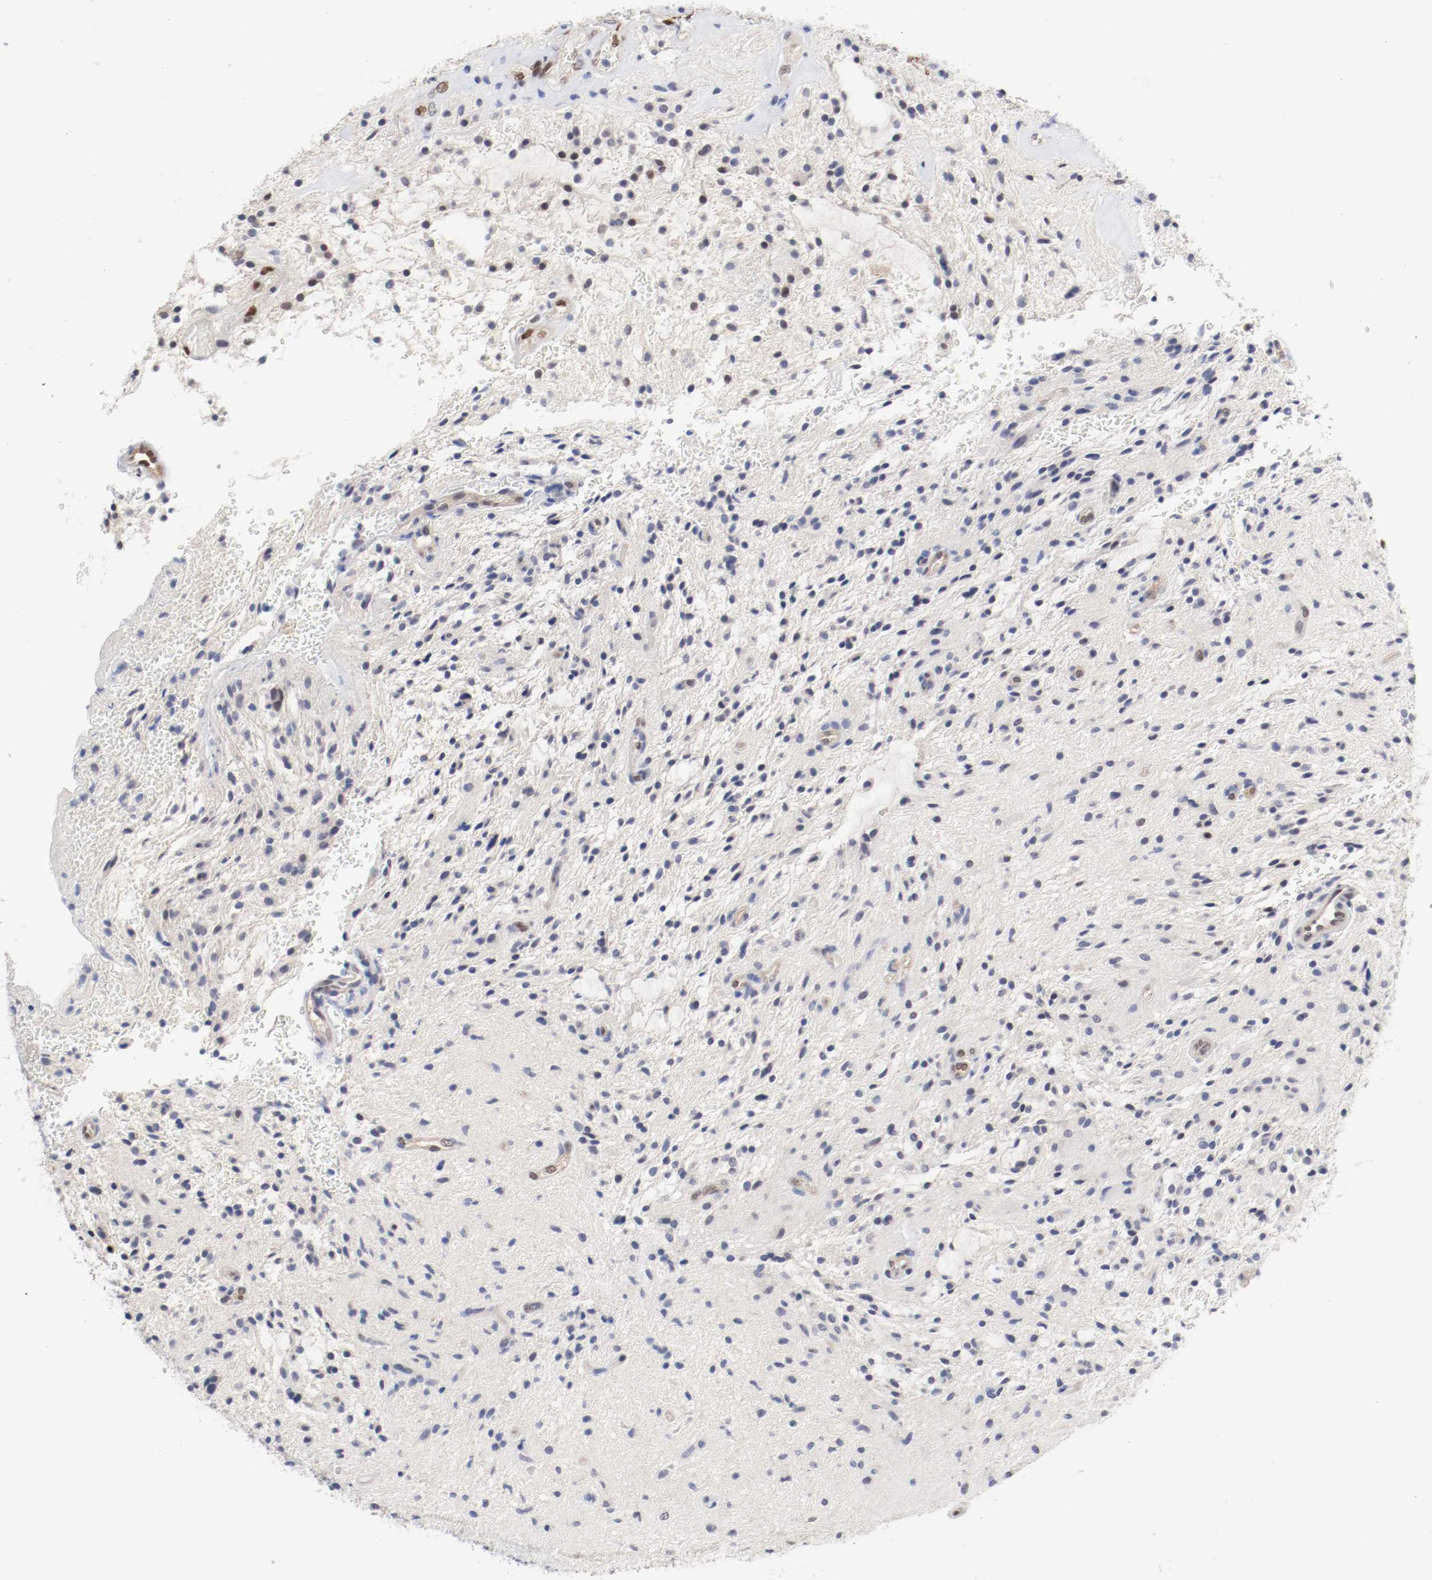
{"staining": {"intensity": "negative", "quantity": "none", "location": "none"}, "tissue": "glioma", "cell_type": "Tumor cells", "image_type": "cancer", "snomed": [{"axis": "morphology", "description": "Glioma, malignant, NOS"}, {"axis": "topography", "description": "Cerebellum"}], "caption": "DAB (3,3'-diaminobenzidine) immunohistochemical staining of human glioma (malignant) shows no significant positivity in tumor cells.", "gene": "FOSL2", "patient": {"sex": "female", "age": 10}}